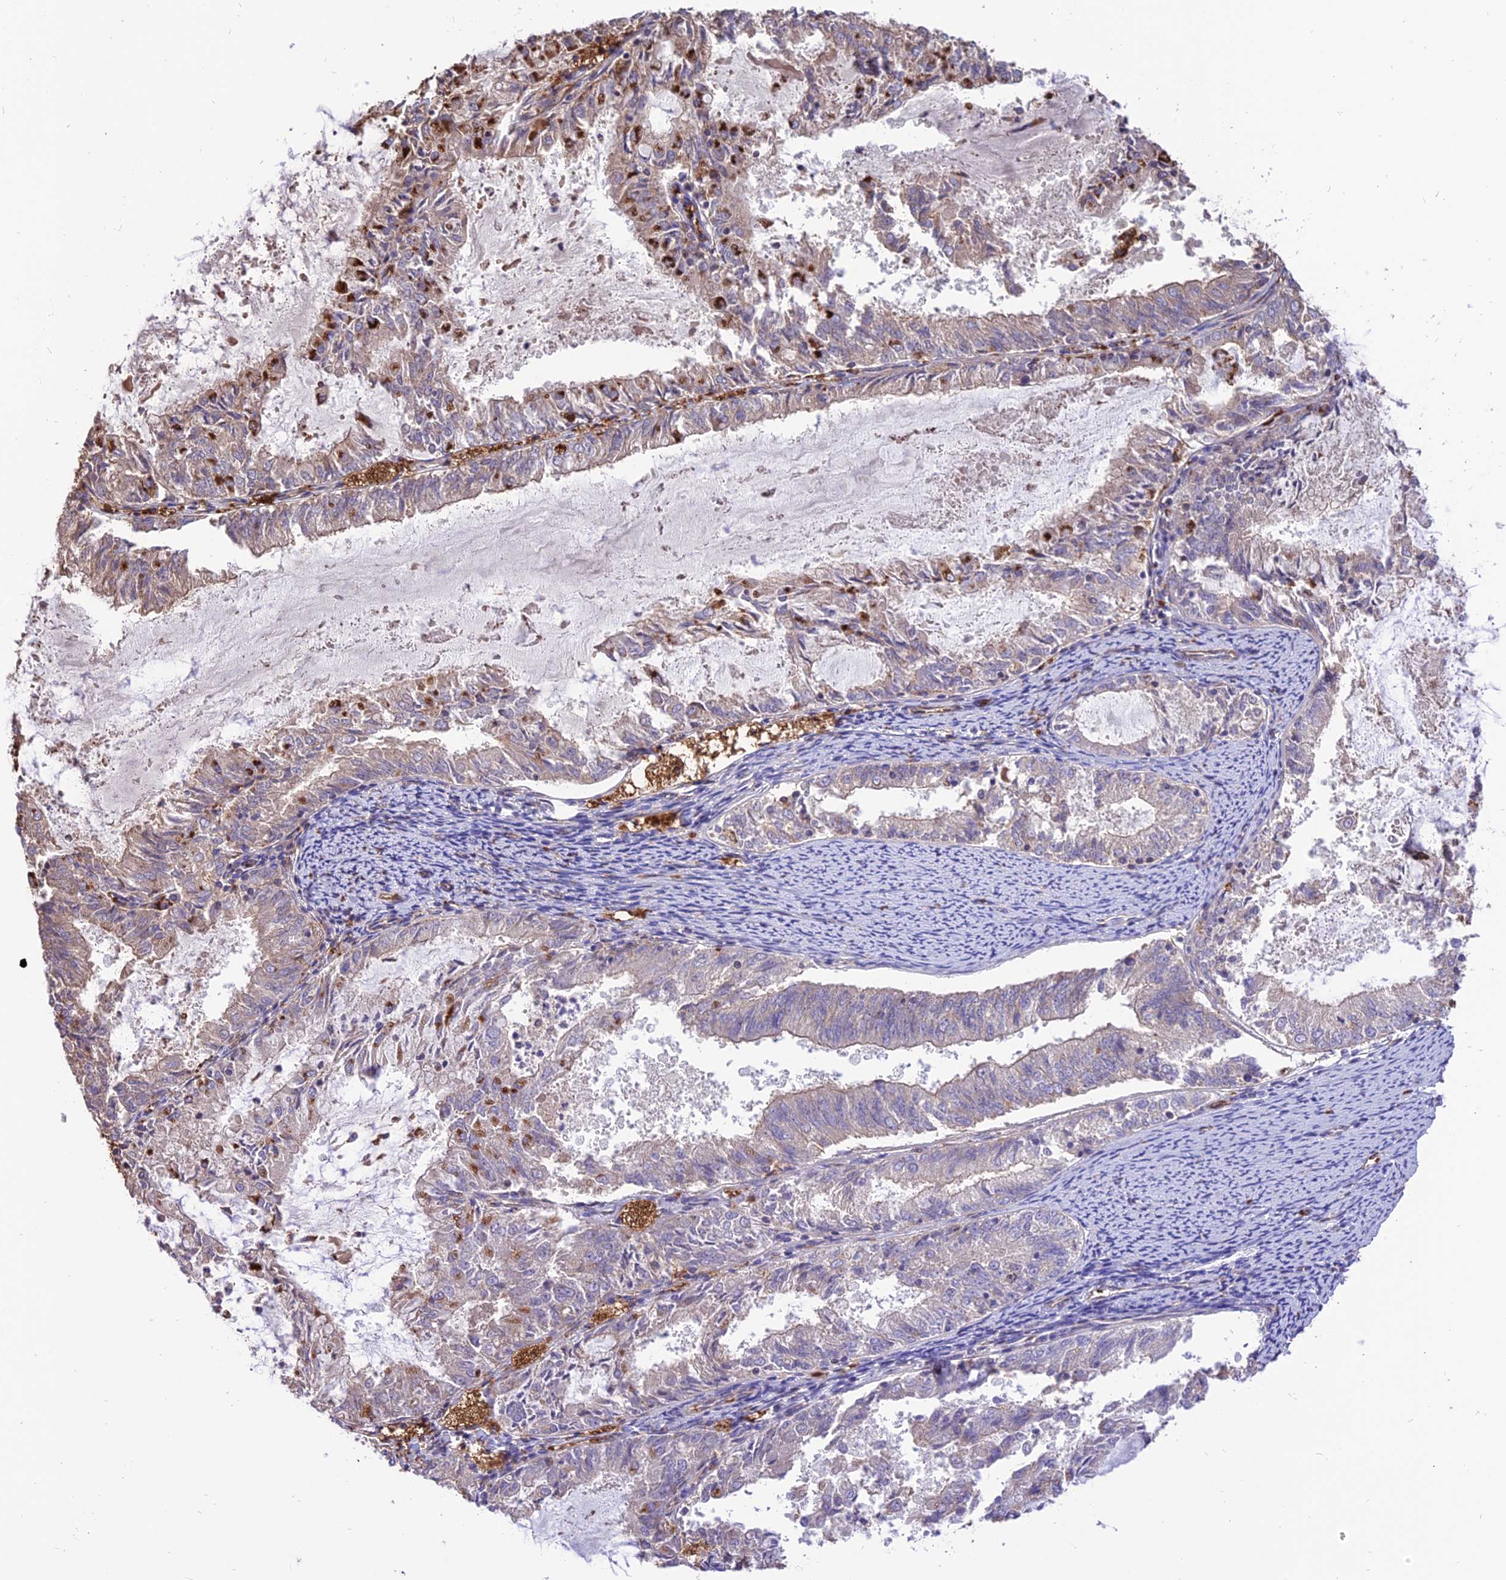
{"staining": {"intensity": "moderate", "quantity": "<25%", "location": "cytoplasmic/membranous"}, "tissue": "endometrial cancer", "cell_type": "Tumor cells", "image_type": "cancer", "snomed": [{"axis": "morphology", "description": "Adenocarcinoma, NOS"}, {"axis": "topography", "description": "Endometrium"}], "caption": "Immunohistochemistry (IHC) staining of adenocarcinoma (endometrial), which reveals low levels of moderate cytoplasmic/membranous expression in about <25% of tumor cells indicating moderate cytoplasmic/membranous protein positivity. The staining was performed using DAB (3,3'-diaminobenzidine) (brown) for protein detection and nuclei were counterstained in hematoxylin (blue).", "gene": "TTC4", "patient": {"sex": "female", "age": 57}}